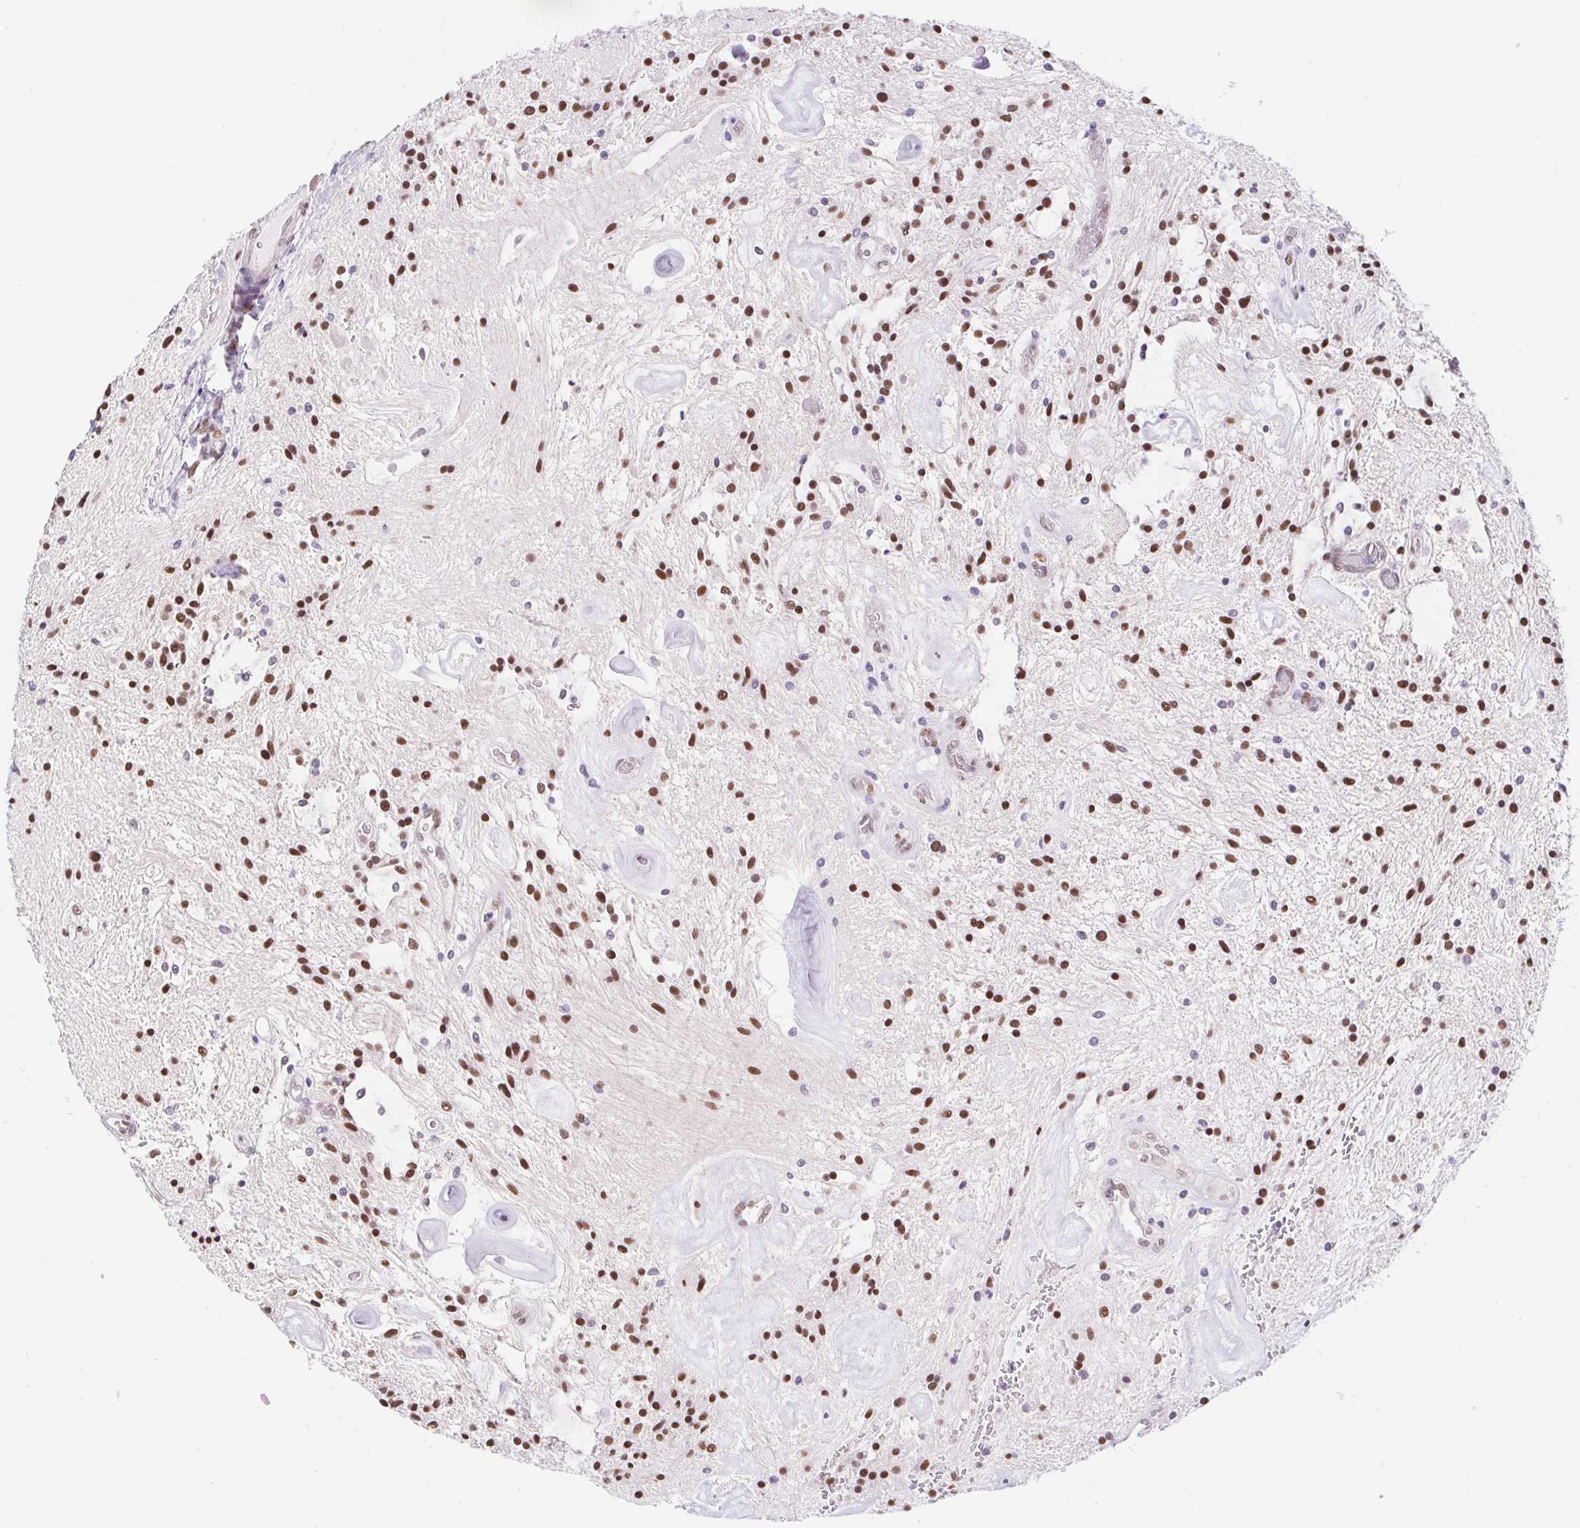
{"staining": {"intensity": "moderate", "quantity": ">75%", "location": "nuclear"}, "tissue": "glioma", "cell_type": "Tumor cells", "image_type": "cancer", "snomed": [{"axis": "morphology", "description": "Glioma, malignant, Low grade"}, {"axis": "topography", "description": "Cerebellum"}], "caption": "Glioma tissue displays moderate nuclear staining in about >75% of tumor cells (DAB (3,3'-diaminobenzidine) = brown stain, brightfield microscopy at high magnification).", "gene": "CAND1", "patient": {"sex": "female", "age": 14}}